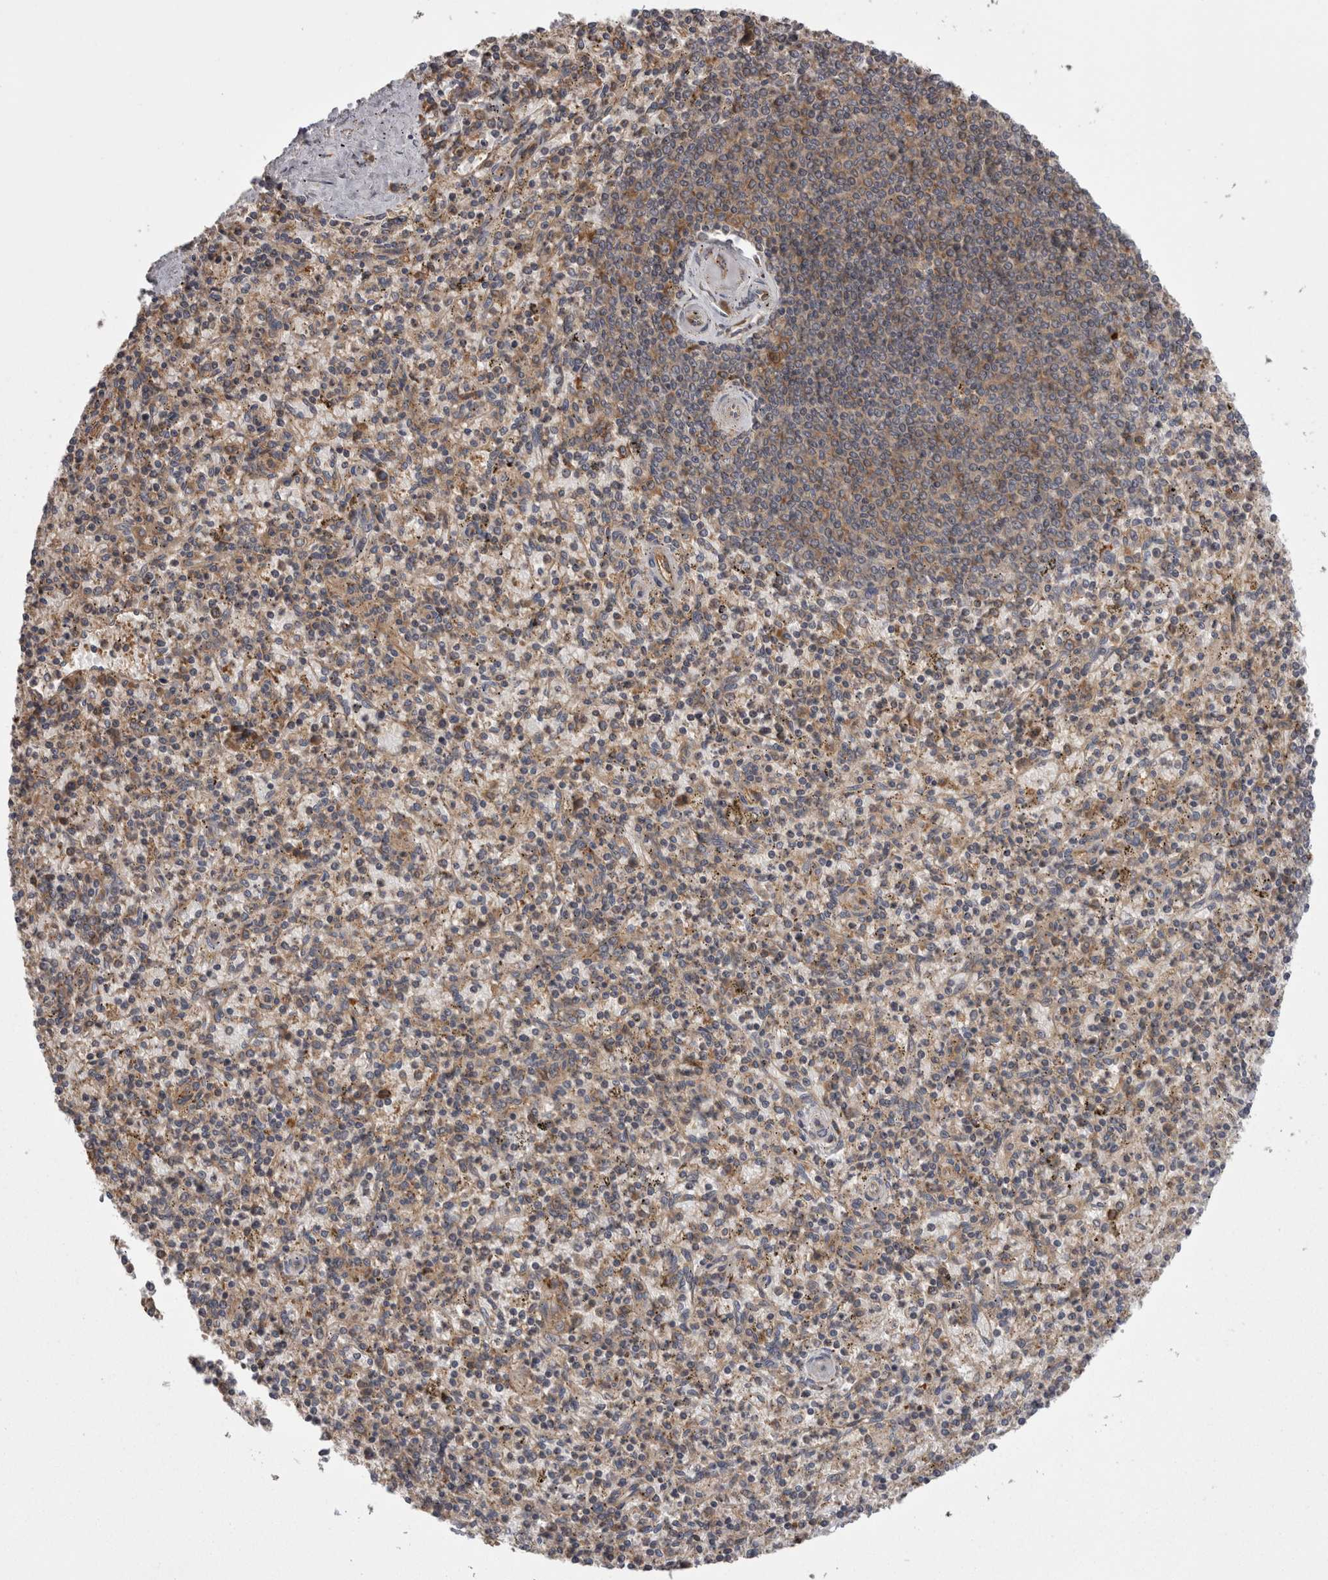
{"staining": {"intensity": "negative", "quantity": "none", "location": "none"}, "tissue": "spleen", "cell_type": "Cells in red pulp", "image_type": "normal", "snomed": [{"axis": "morphology", "description": "Normal tissue, NOS"}, {"axis": "topography", "description": "Spleen"}], "caption": "Photomicrograph shows no protein staining in cells in red pulp of normal spleen. (DAB (3,3'-diaminobenzidine) IHC, high magnification).", "gene": "SMCR8", "patient": {"sex": "male", "age": 72}}